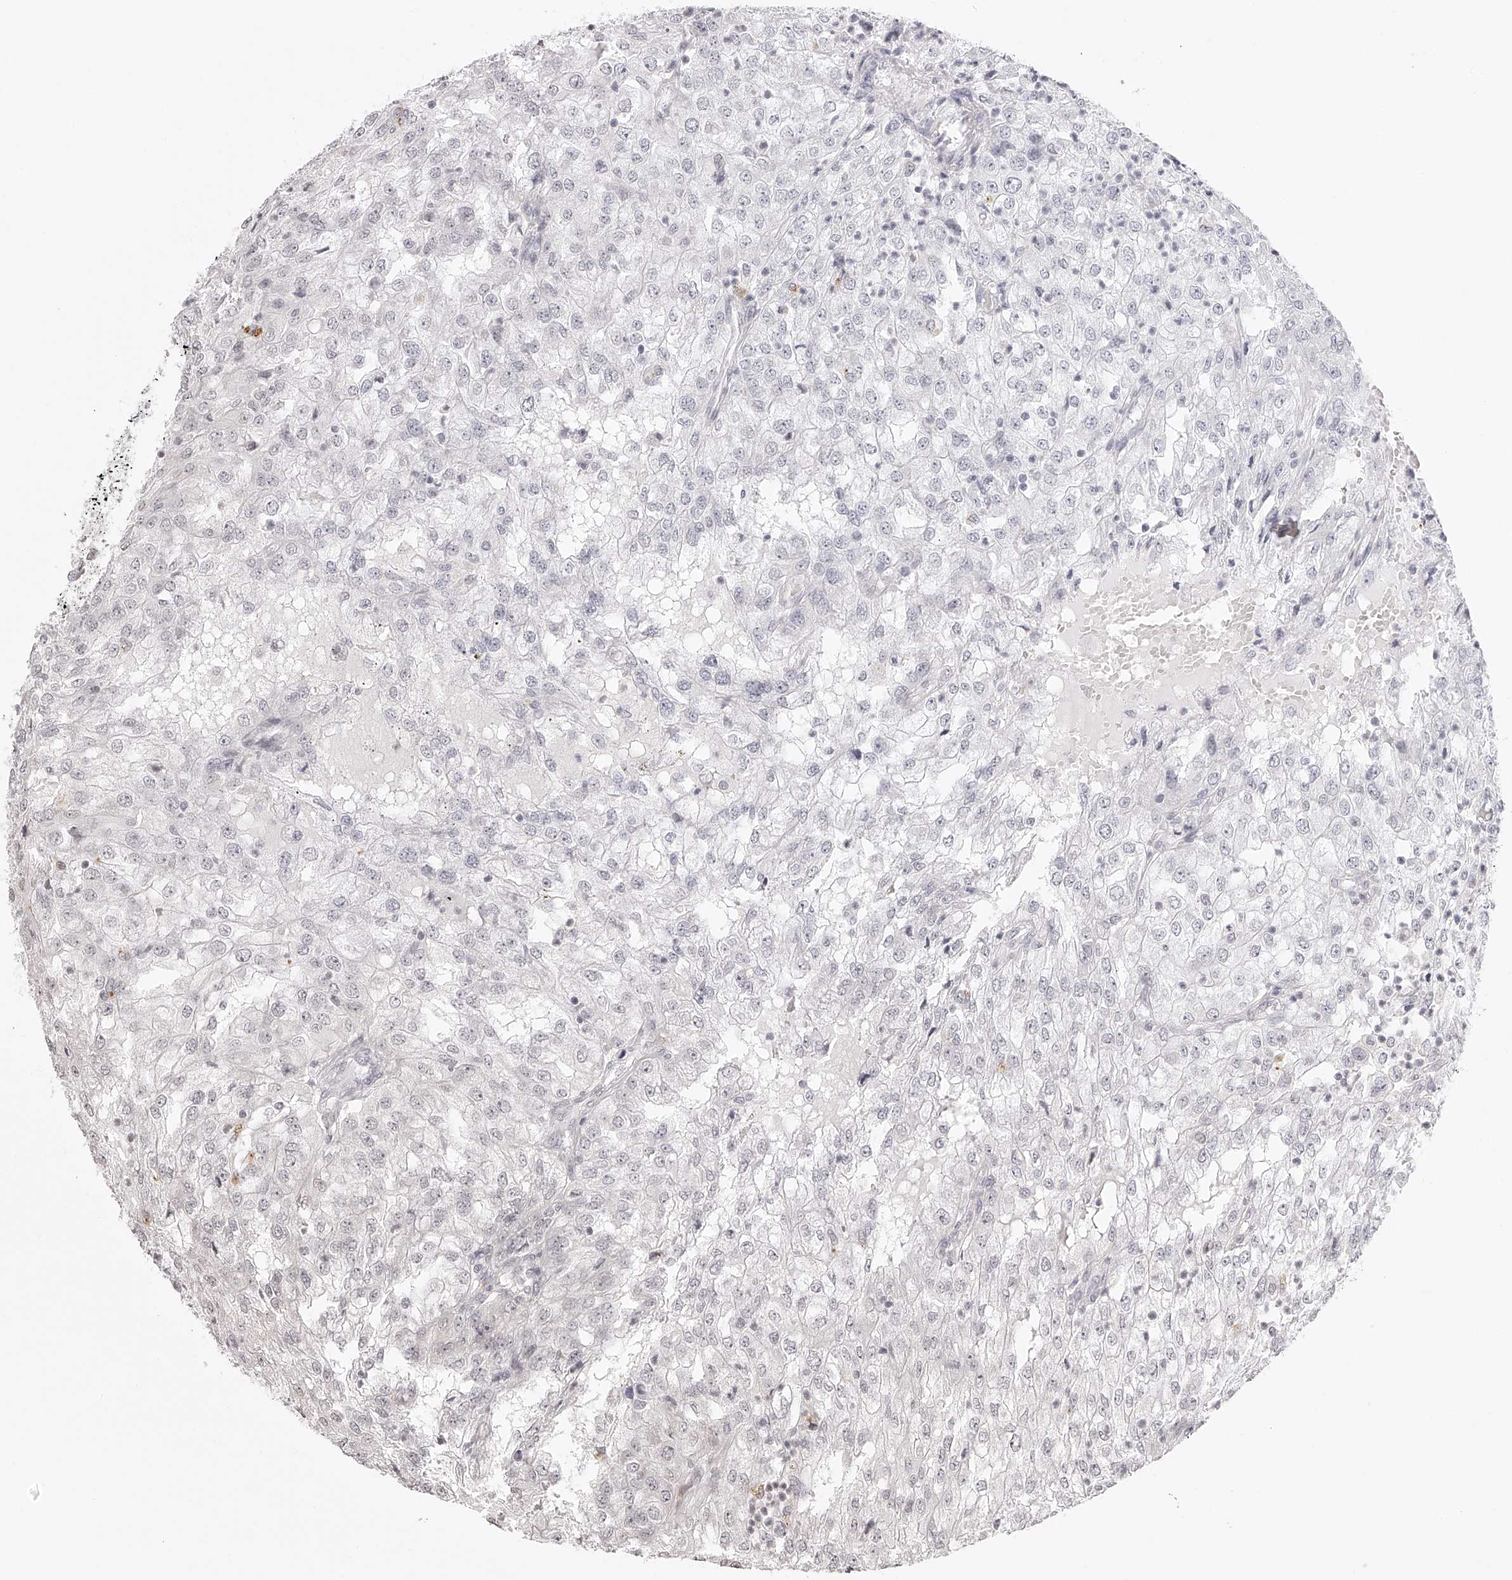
{"staining": {"intensity": "negative", "quantity": "none", "location": "none"}, "tissue": "renal cancer", "cell_type": "Tumor cells", "image_type": "cancer", "snomed": [{"axis": "morphology", "description": "Adenocarcinoma, NOS"}, {"axis": "topography", "description": "Kidney"}], "caption": "A micrograph of human renal cancer (adenocarcinoma) is negative for staining in tumor cells.", "gene": "PLEKHG1", "patient": {"sex": "female", "age": 54}}